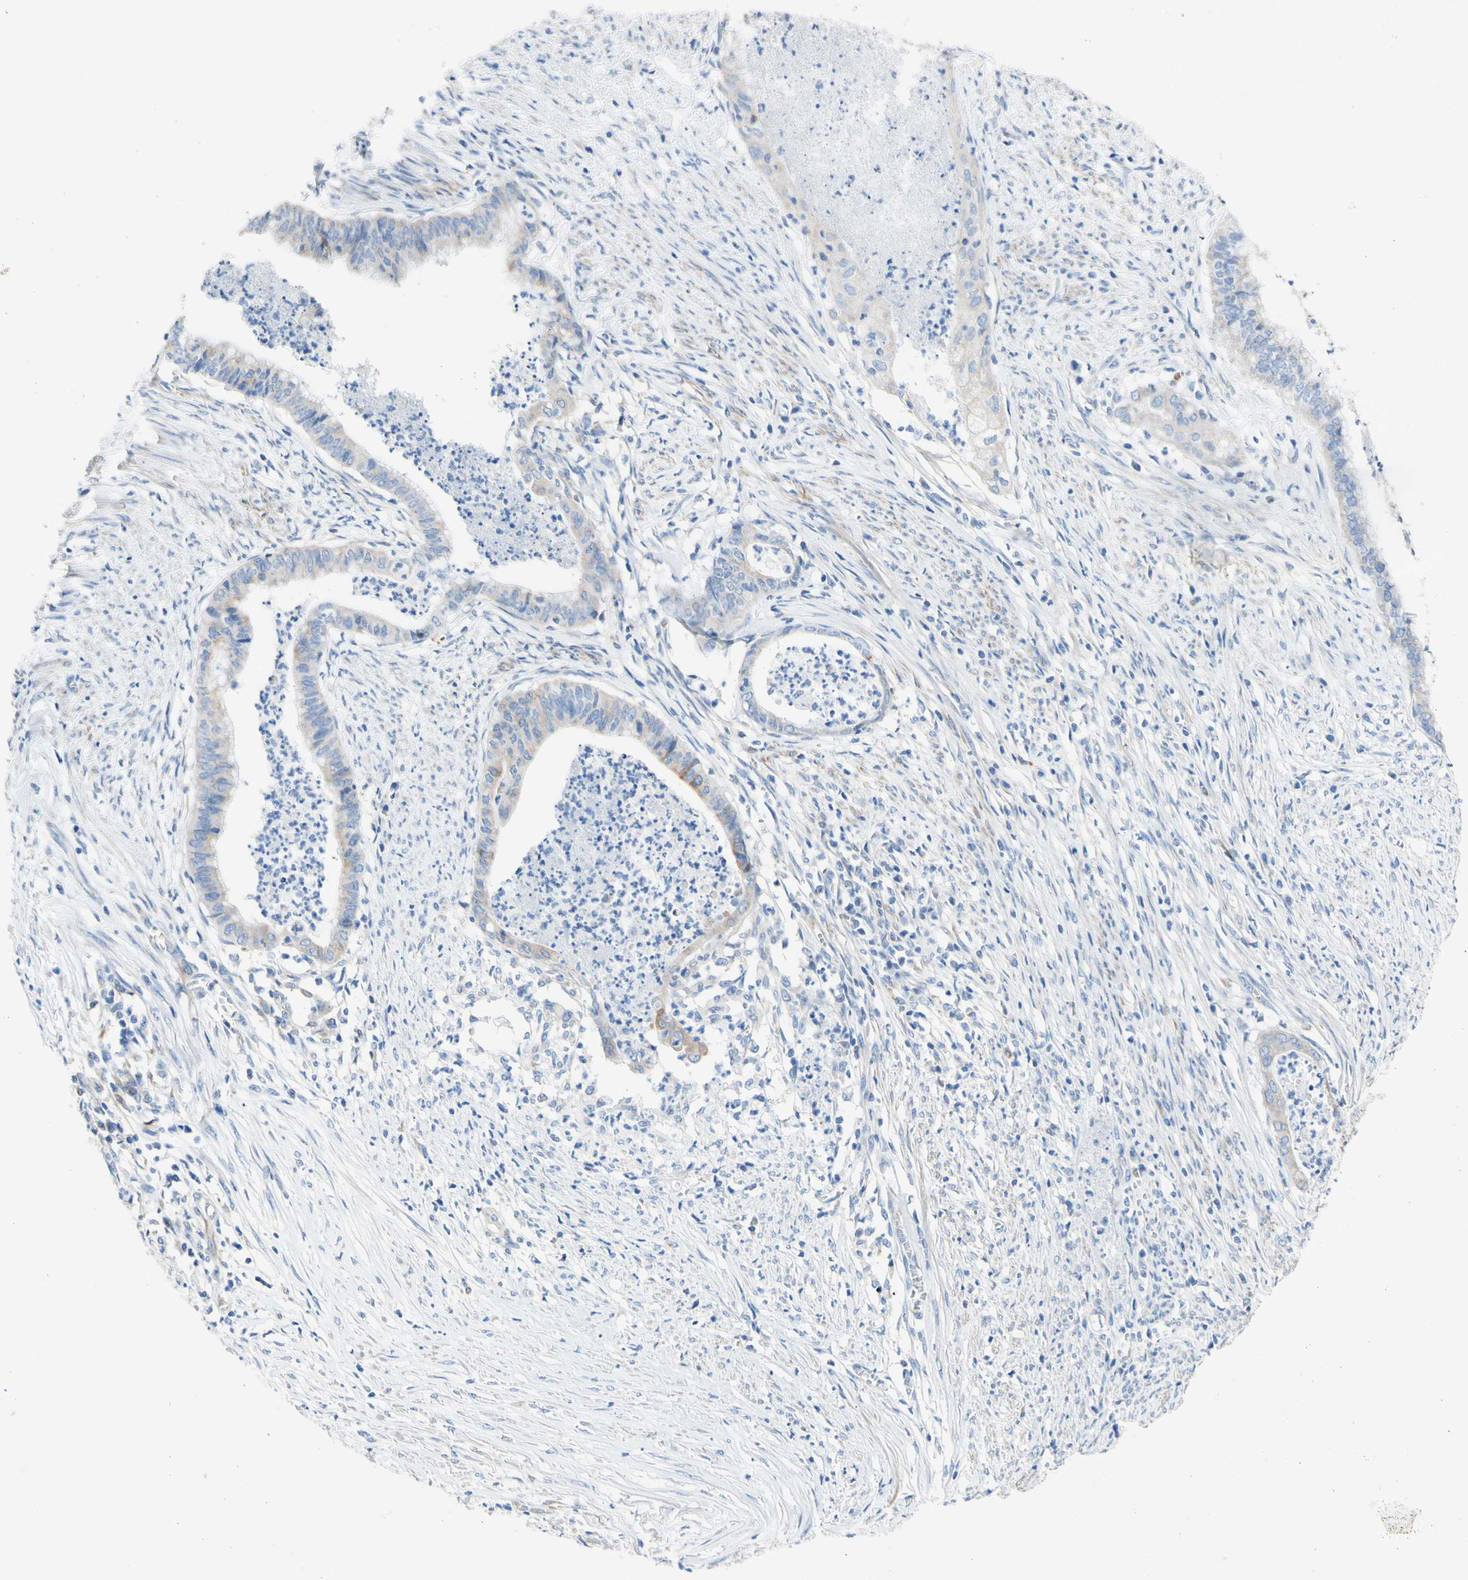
{"staining": {"intensity": "weak", "quantity": "<25%", "location": "cytoplasmic/membranous"}, "tissue": "endometrial cancer", "cell_type": "Tumor cells", "image_type": "cancer", "snomed": [{"axis": "morphology", "description": "Necrosis, NOS"}, {"axis": "morphology", "description": "Adenocarcinoma, NOS"}, {"axis": "topography", "description": "Endometrium"}], "caption": "Immunohistochemistry of endometrial cancer reveals no expression in tumor cells.", "gene": "RETREG2", "patient": {"sex": "female", "age": 79}}